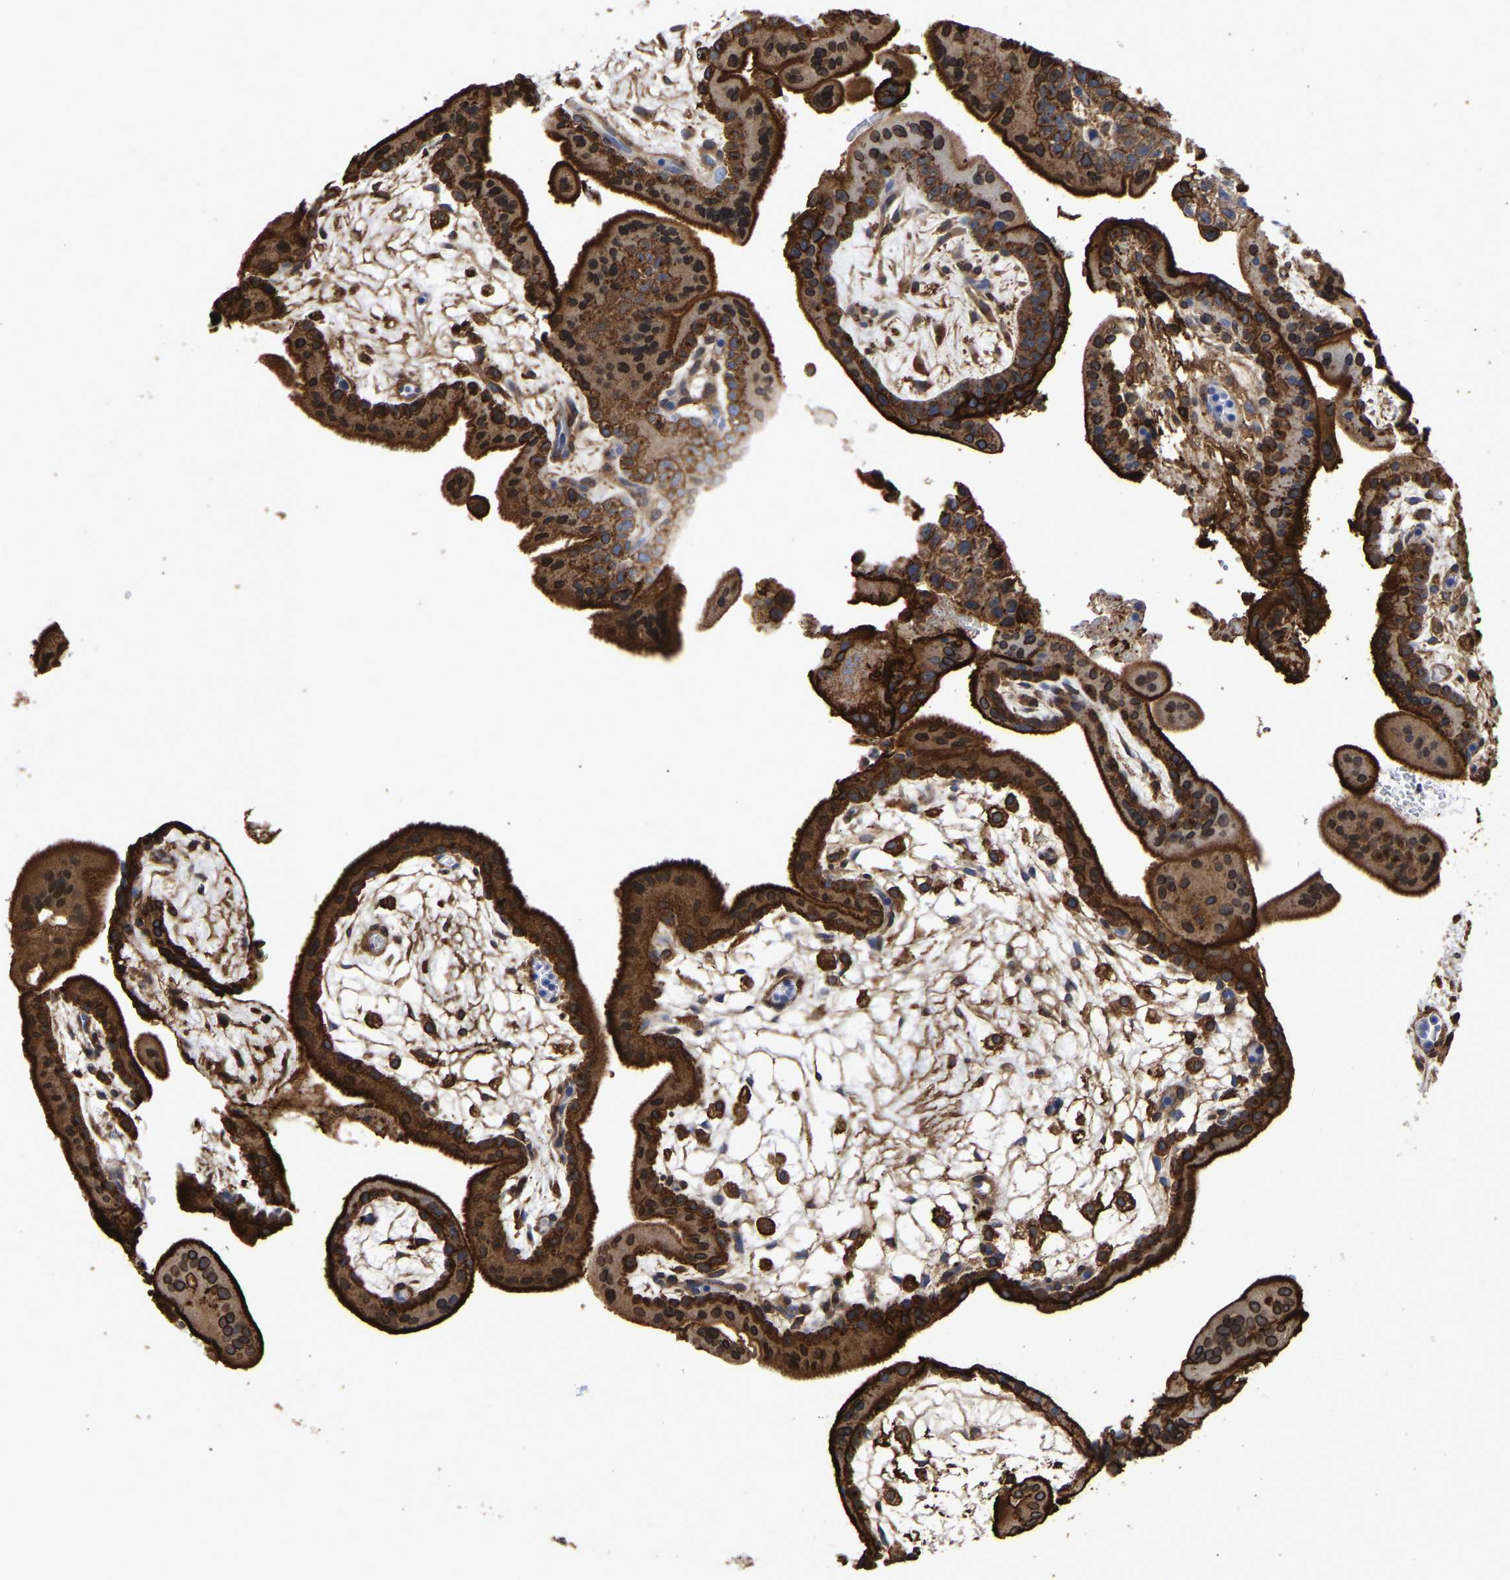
{"staining": {"intensity": "moderate", "quantity": ">75%", "location": "cytoplasmic/membranous,nuclear"}, "tissue": "placenta", "cell_type": "Decidual cells", "image_type": "normal", "snomed": [{"axis": "morphology", "description": "Normal tissue, NOS"}, {"axis": "topography", "description": "Placenta"}], "caption": "An image showing moderate cytoplasmic/membranous,nuclear positivity in about >75% of decidual cells in benign placenta, as visualized by brown immunohistochemical staining.", "gene": "LIF", "patient": {"sex": "female", "age": 35}}